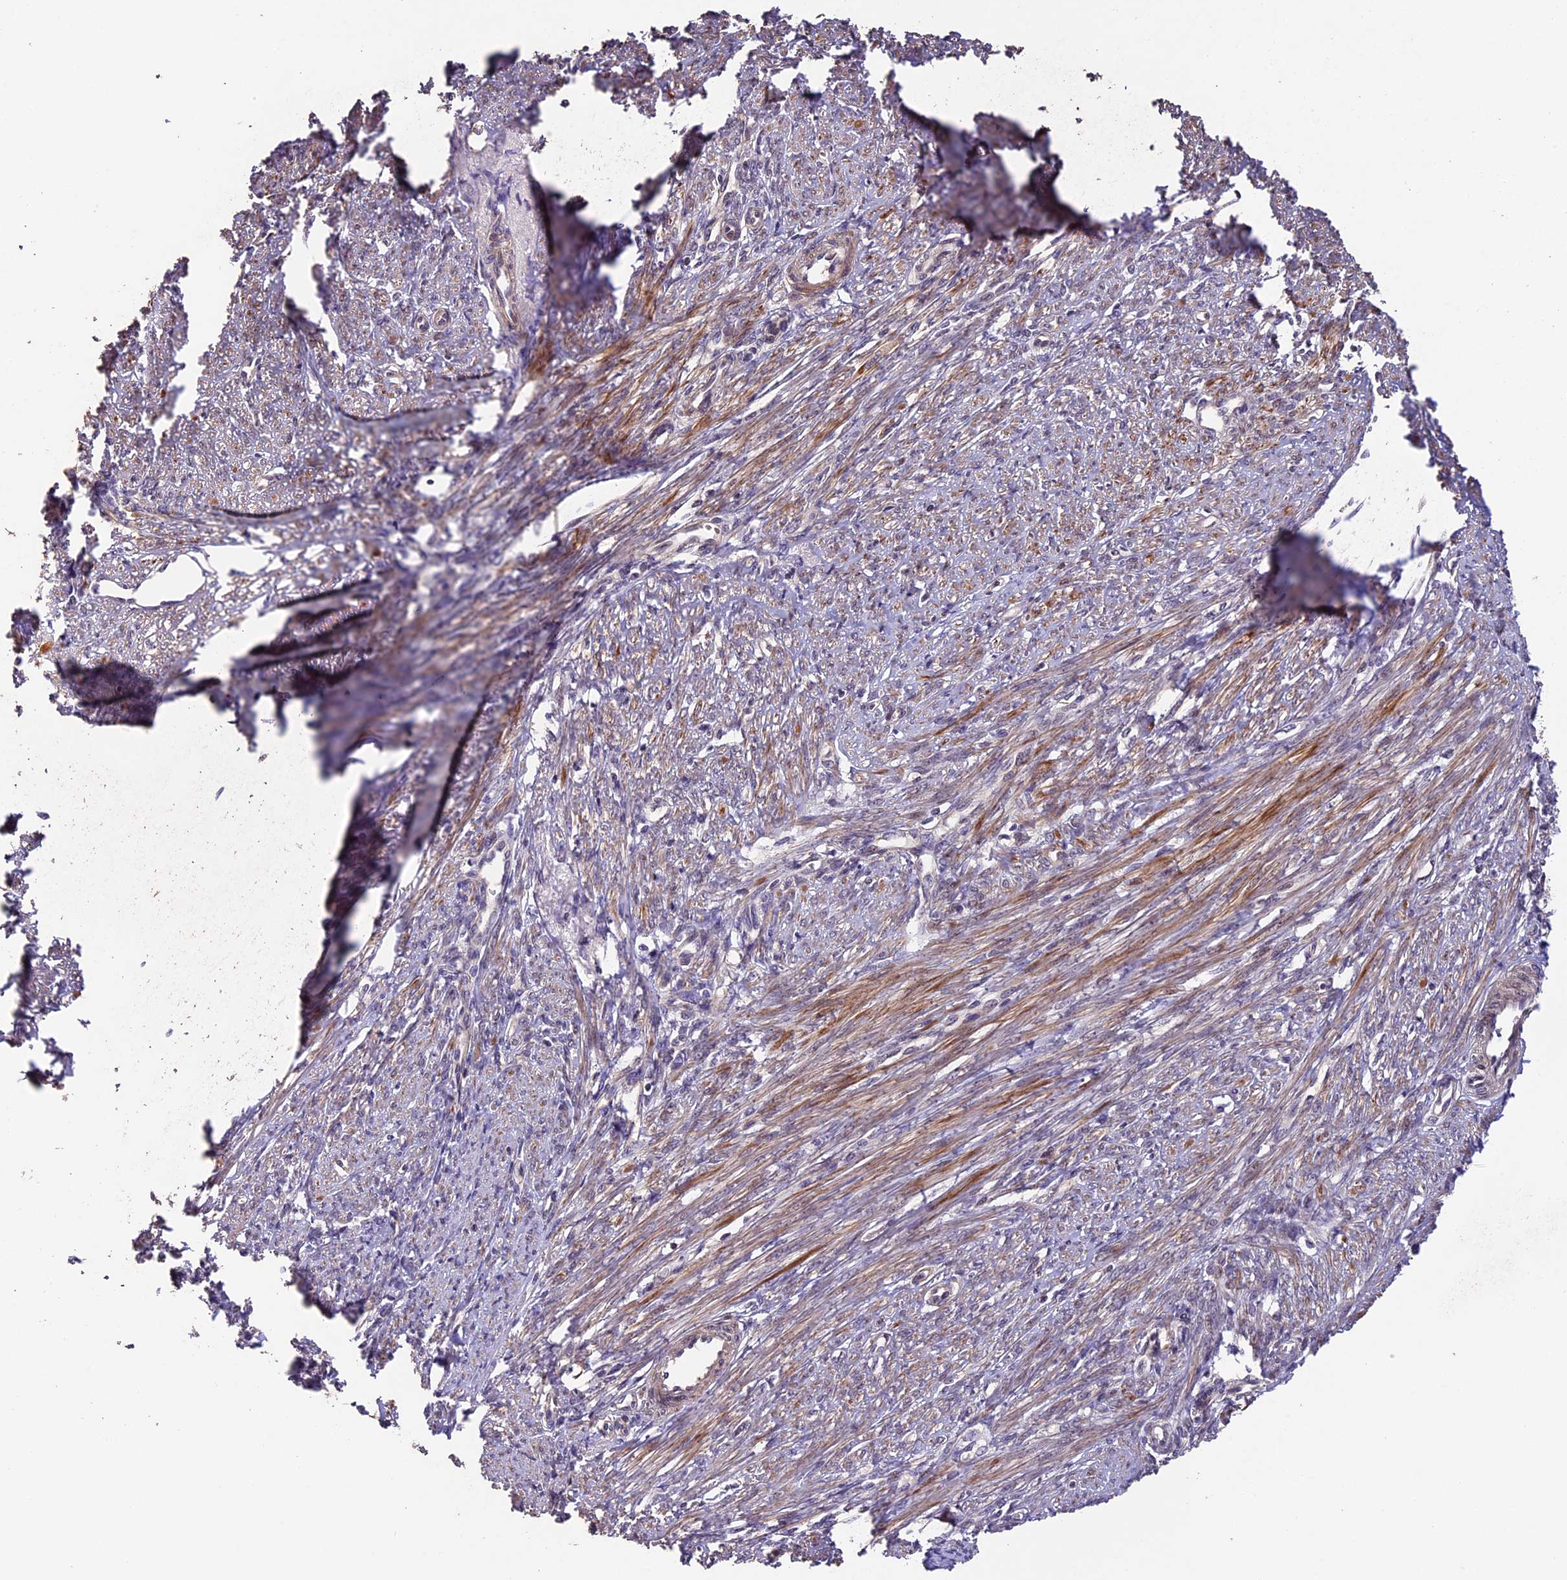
{"staining": {"intensity": "moderate", "quantity": ">75%", "location": "cytoplasmic/membranous"}, "tissue": "smooth muscle", "cell_type": "Smooth muscle cells", "image_type": "normal", "snomed": [{"axis": "morphology", "description": "Normal tissue, NOS"}, {"axis": "topography", "description": "Smooth muscle"}, {"axis": "topography", "description": "Uterus"}], "caption": "High-magnification brightfield microscopy of benign smooth muscle stained with DAB (brown) and counterstained with hematoxylin (blue). smooth muscle cells exhibit moderate cytoplasmic/membranous staining is identified in approximately>75% of cells.", "gene": "GNB5", "patient": {"sex": "female", "age": 59}}